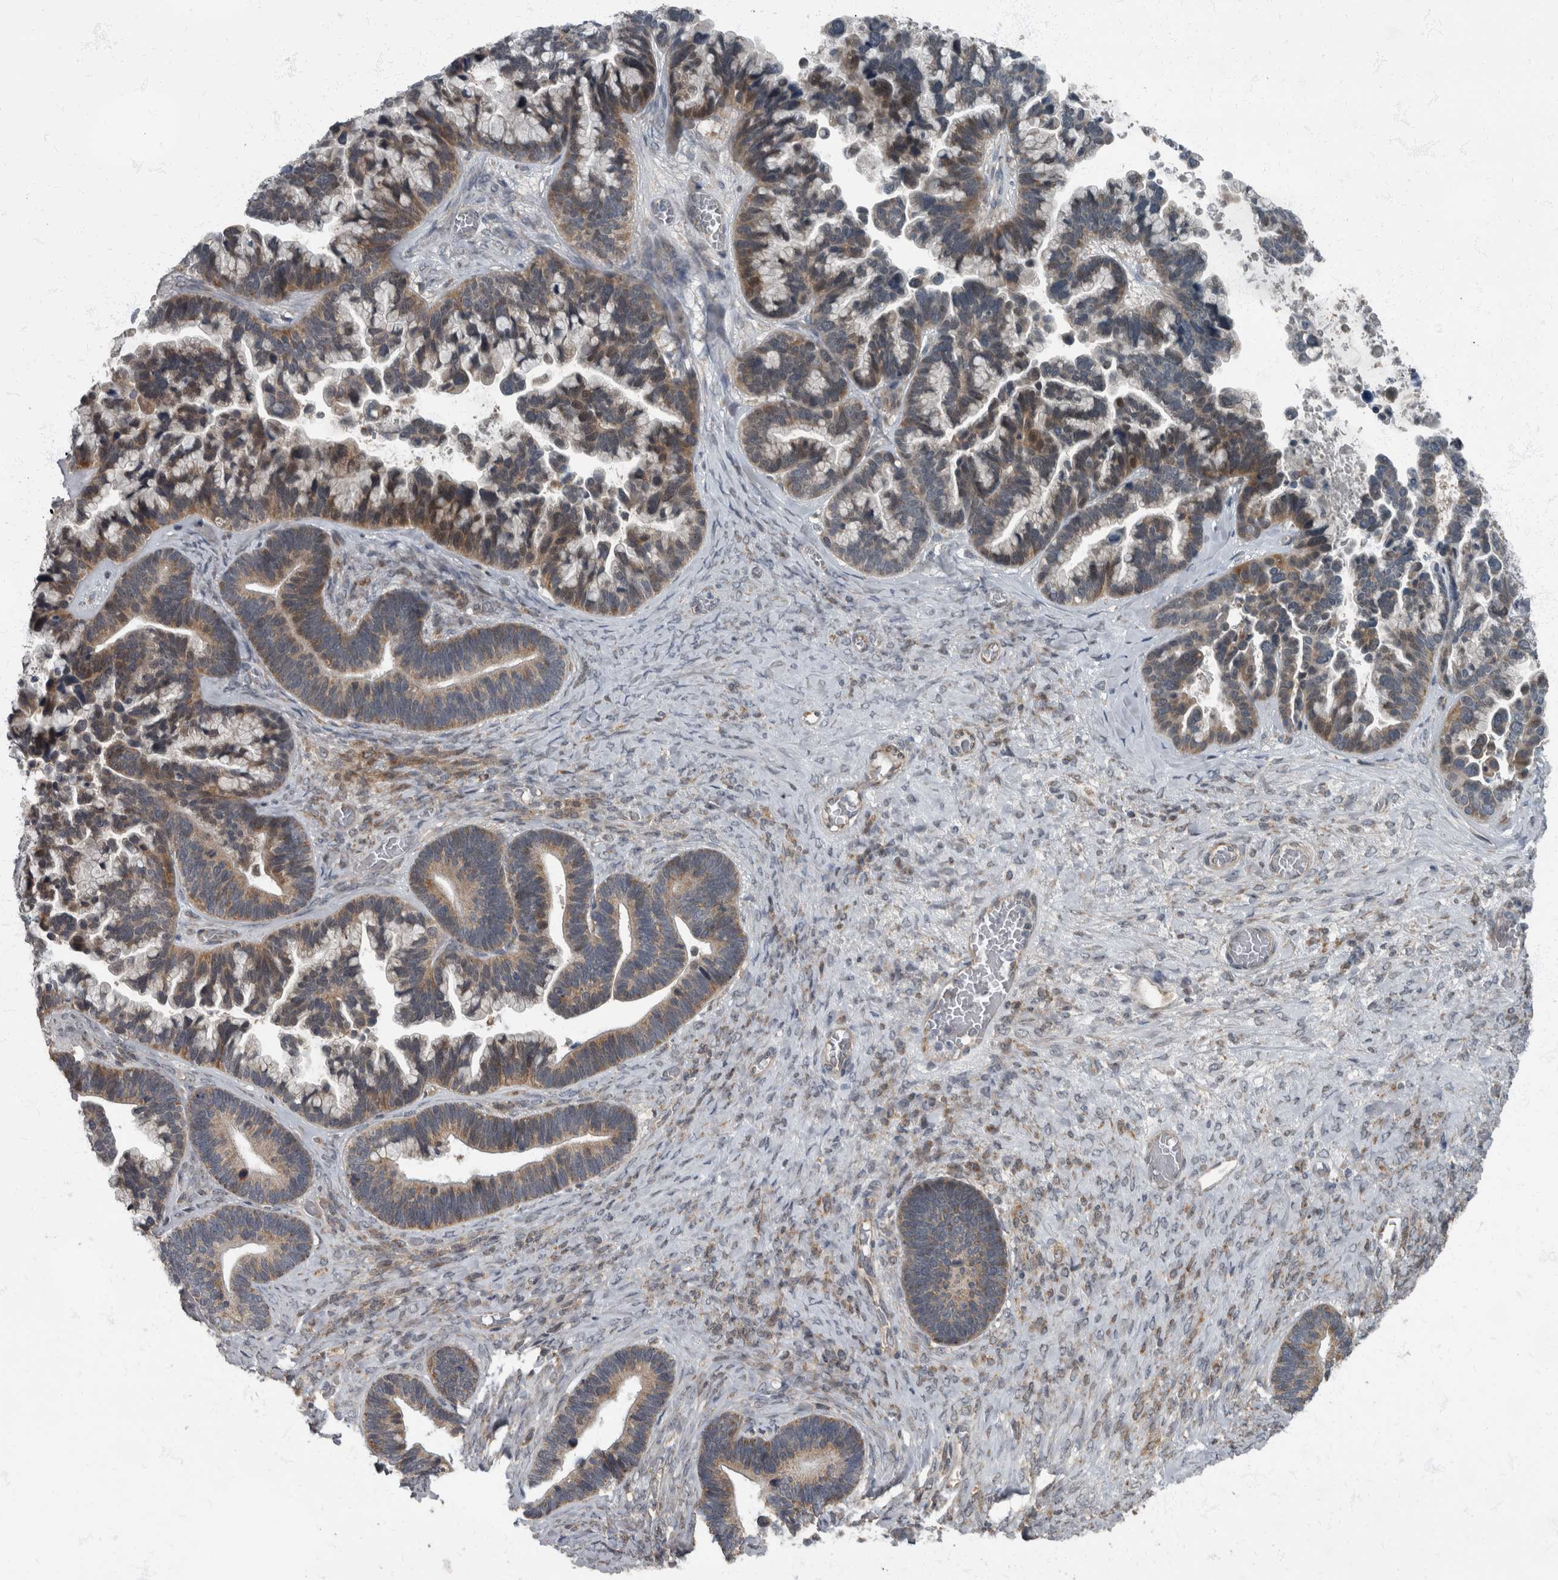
{"staining": {"intensity": "moderate", "quantity": ">75%", "location": "cytoplasmic/membranous"}, "tissue": "ovarian cancer", "cell_type": "Tumor cells", "image_type": "cancer", "snomed": [{"axis": "morphology", "description": "Cystadenocarcinoma, serous, NOS"}, {"axis": "topography", "description": "Ovary"}], "caption": "IHC of human ovarian serous cystadenocarcinoma demonstrates medium levels of moderate cytoplasmic/membranous expression in about >75% of tumor cells. (Brightfield microscopy of DAB IHC at high magnification).", "gene": "RABGGTB", "patient": {"sex": "female", "age": 56}}